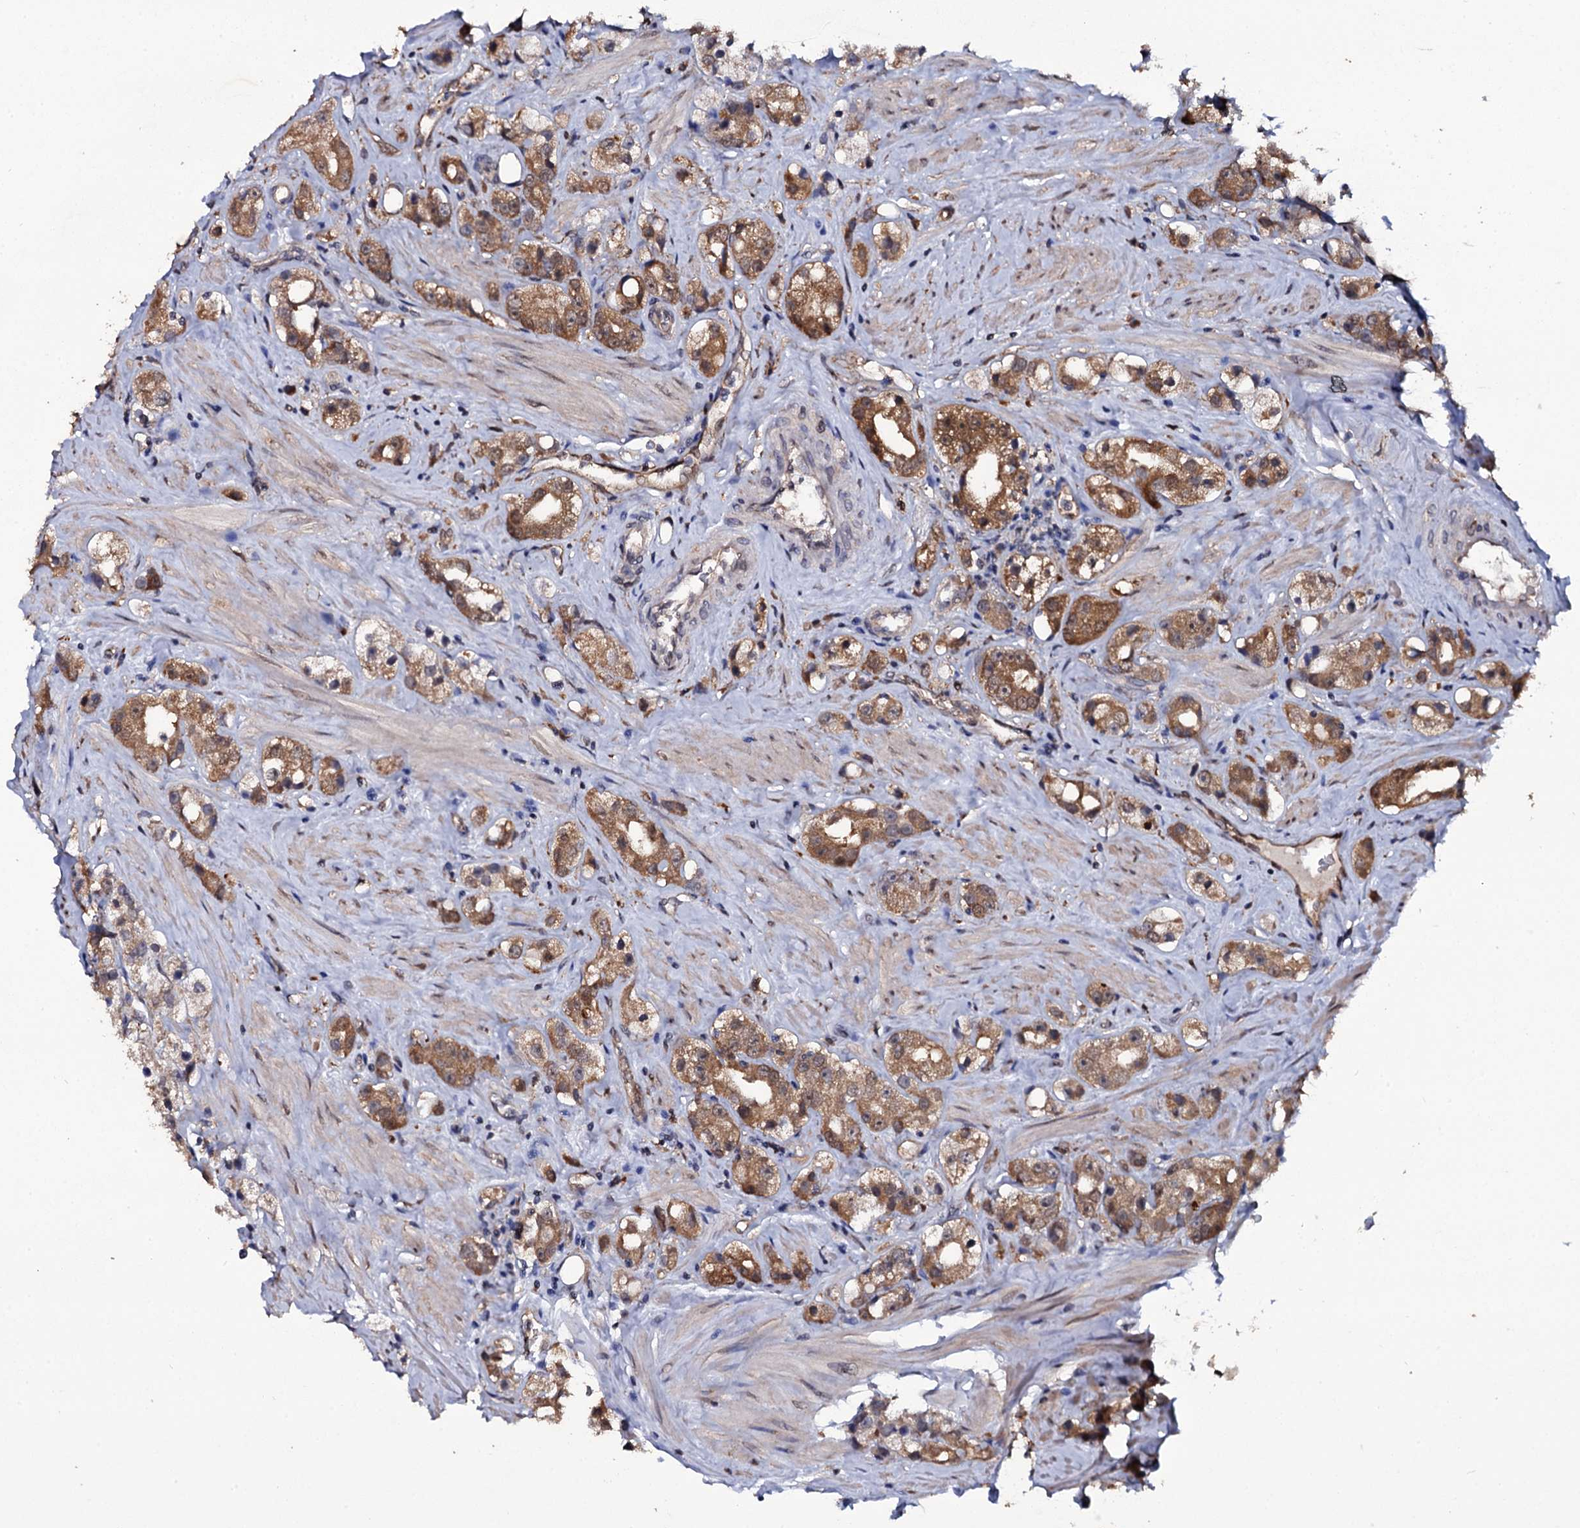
{"staining": {"intensity": "moderate", "quantity": ">75%", "location": "cytoplasmic/membranous"}, "tissue": "prostate cancer", "cell_type": "Tumor cells", "image_type": "cancer", "snomed": [{"axis": "morphology", "description": "Adenocarcinoma, NOS"}, {"axis": "topography", "description": "Prostate"}], "caption": "Immunohistochemical staining of prostate adenocarcinoma shows moderate cytoplasmic/membranous protein expression in about >75% of tumor cells.", "gene": "CRYL1", "patient": {"sex": "male", "age": 79}}